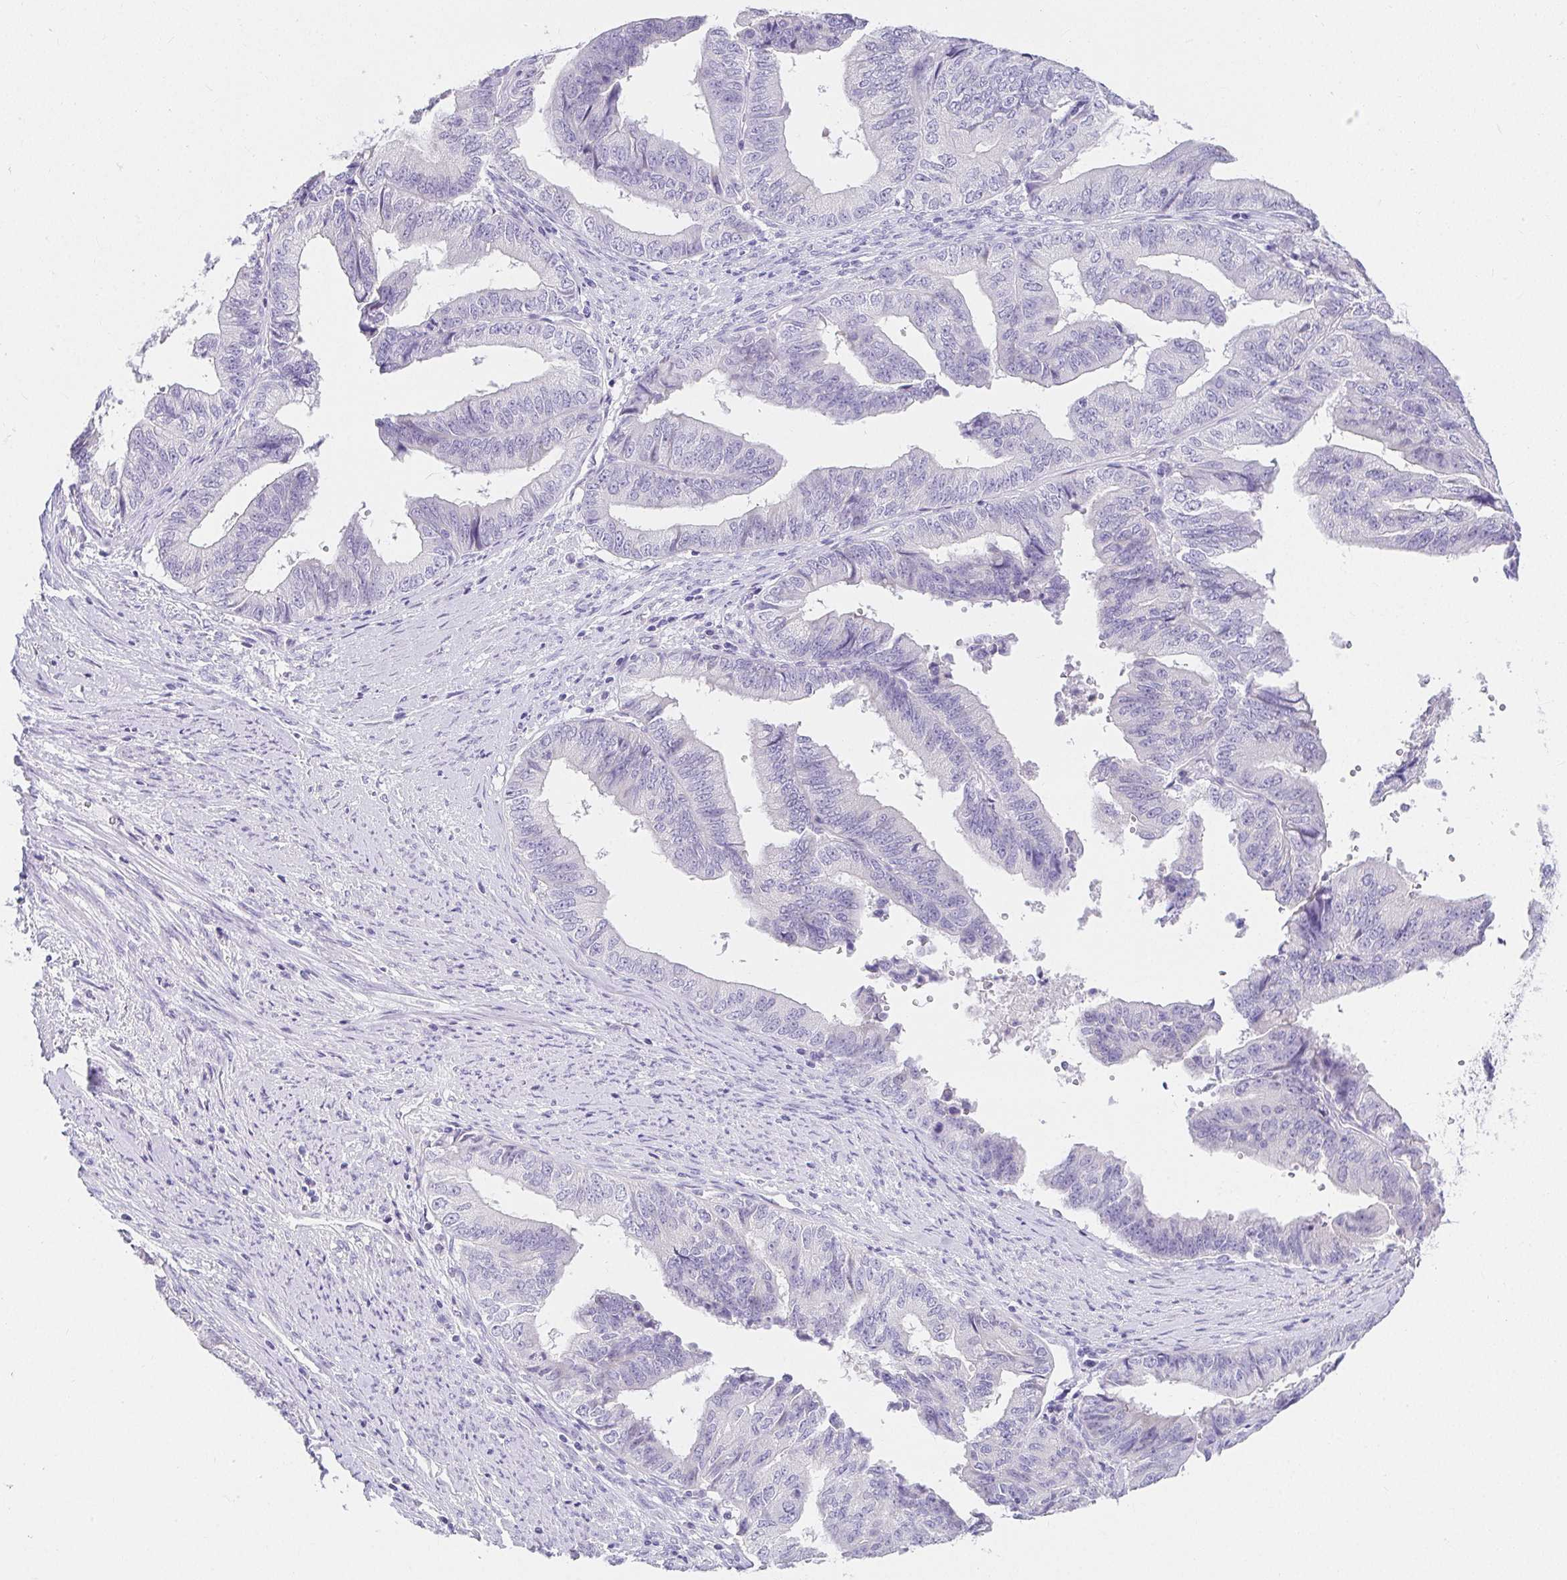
{"staining": {"intensity": "negative", "quantity": "none", "location": "none"}, "tissue": "endometrial cancer", "cell_type": "Tumor cells", "image_type": "cancer", "snomed": [{"axis": "morphology", "description": "Adenocarcinoma, NOS"}, {"axis": "topography", "description": "Endometrium"}], "caption": "DAB immunohistochemical staining of endometrial adenocarcinoma reveals no significant expression in tumor cells. (Brightfield microscopy of DAB IHC at high magnification).", "gene": "VGLL1", "patient": {"sex": "female", "age": 65}}